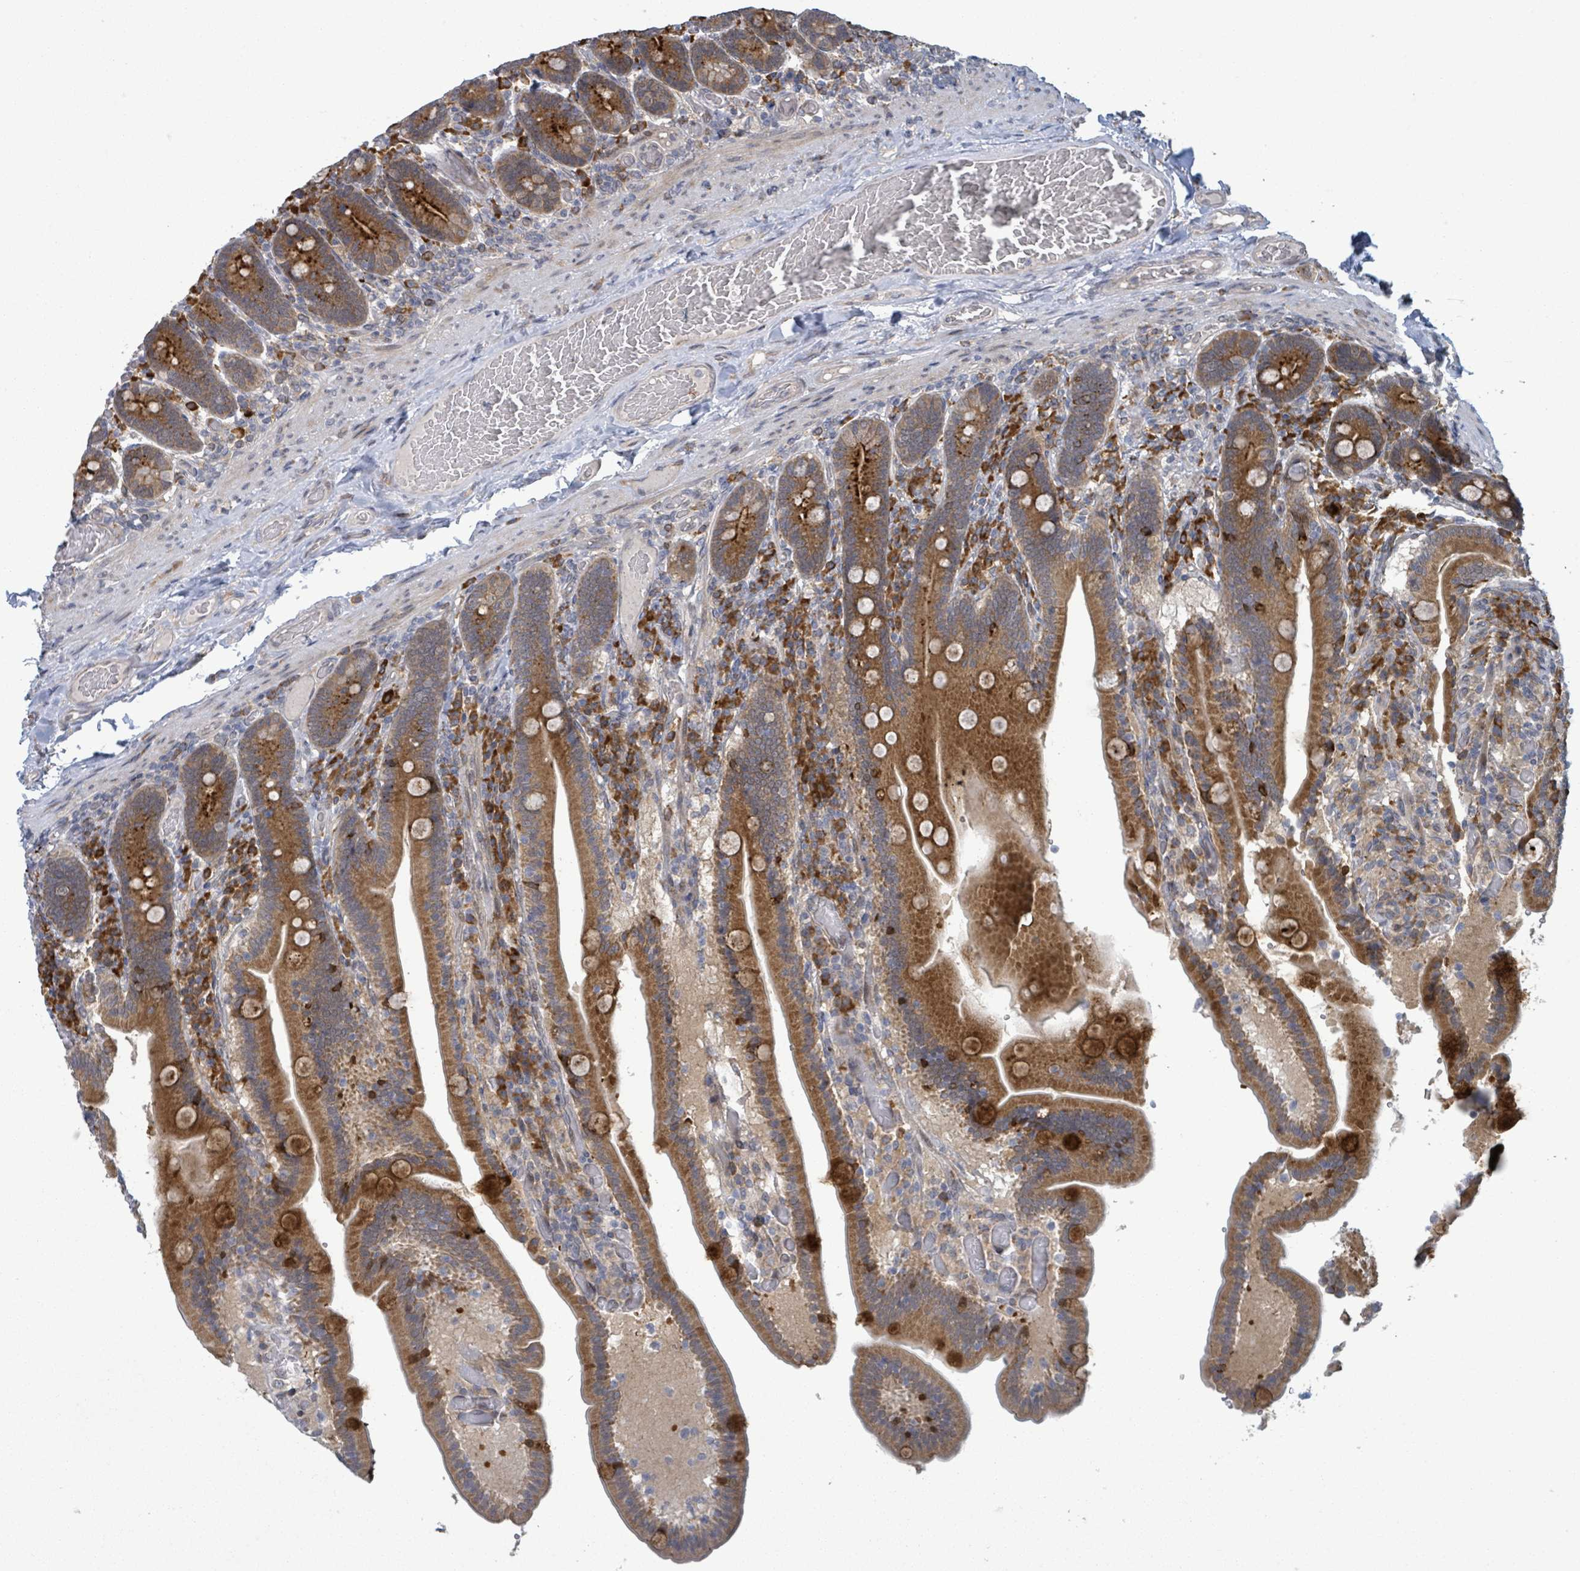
{"staining": {"intensity": "strong", "quantity": ">75%", "location": "cytoplasmic/membranous"}, "tissue": "duodenum", "cell_type": "Glandular cells", "image_type": "normal", "snomed": [{"axis": "morphology", "description": "Normal tissue, NOS"}, {"axis": "topography", "description": "Duodenum"}], "caption": "Protein expression analysis of benign duodenum shows strong cytoplasmic/membranous staining in about >75% of glandular cells. Using DAB (brown) and hematoxylin (blue) stains, captured at high magnification using brightfield microscopy.", "gene": "SHROOM2", "patient": {"sex": "female", "age": 62}}